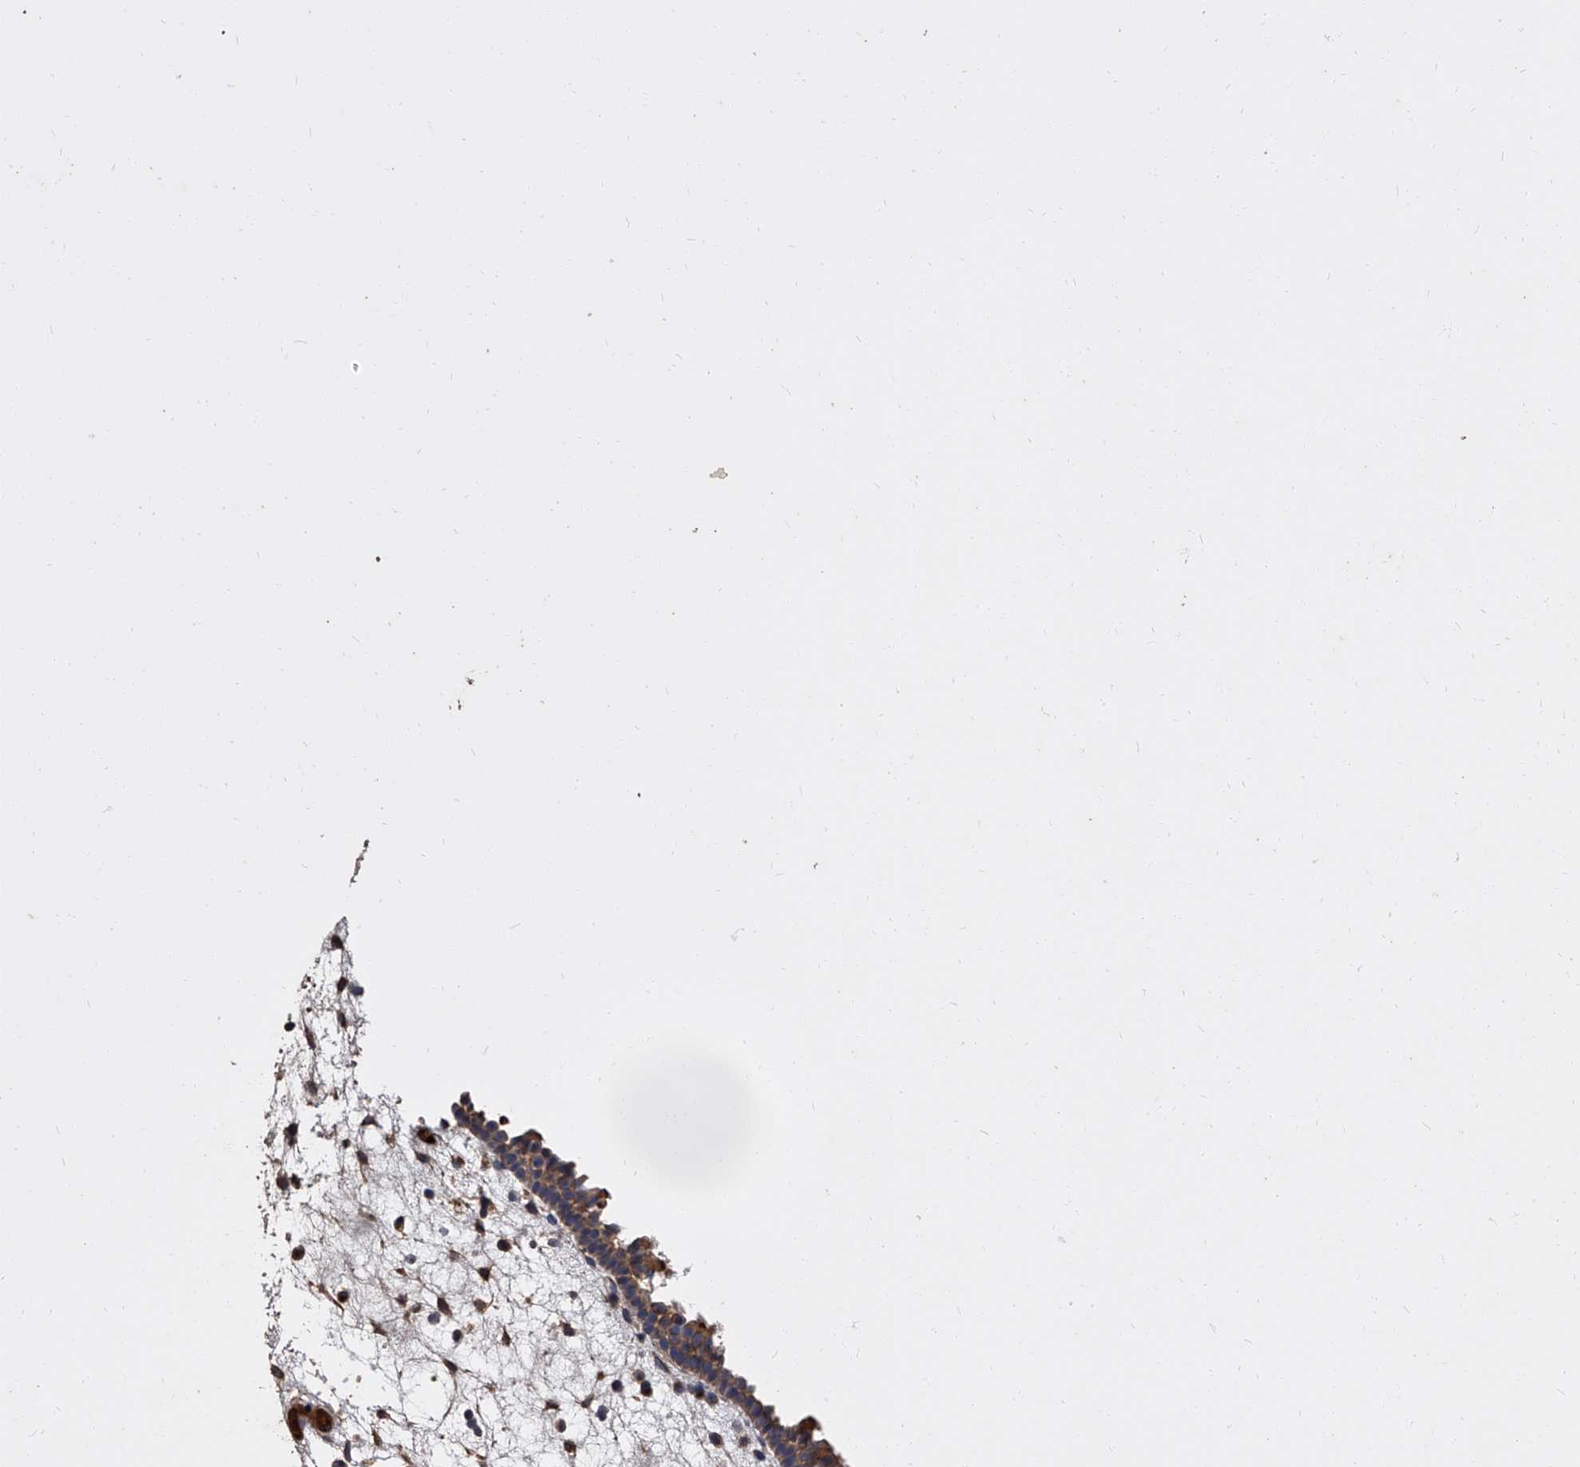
{"staining": {"intensity": "strong", "quantity": ">75%", "location": "cytoplasmic/membranous"}, "tissue": "nasopharynx", "cell_type": "Respiratory epithelial cells", "image_type": "normal", "snomed": [{"axis": "morphology", "description": "Normal tissue, NOS"}, {"axis": "morphology", "description": "Inflammation, NOS"}, {"axis": "morphology", "description": "Malignant melanoma, Metastatic site"}, {"axis": "topography", "description": "Nasopharynx"}], "caption": "Strong cytoplasmic/membranous protein staining is present in approximately >75% of respiratory epithelial cells in nasopharynx.", "gene": "STK36", "patient": {"sex": "male", "age": 70}}